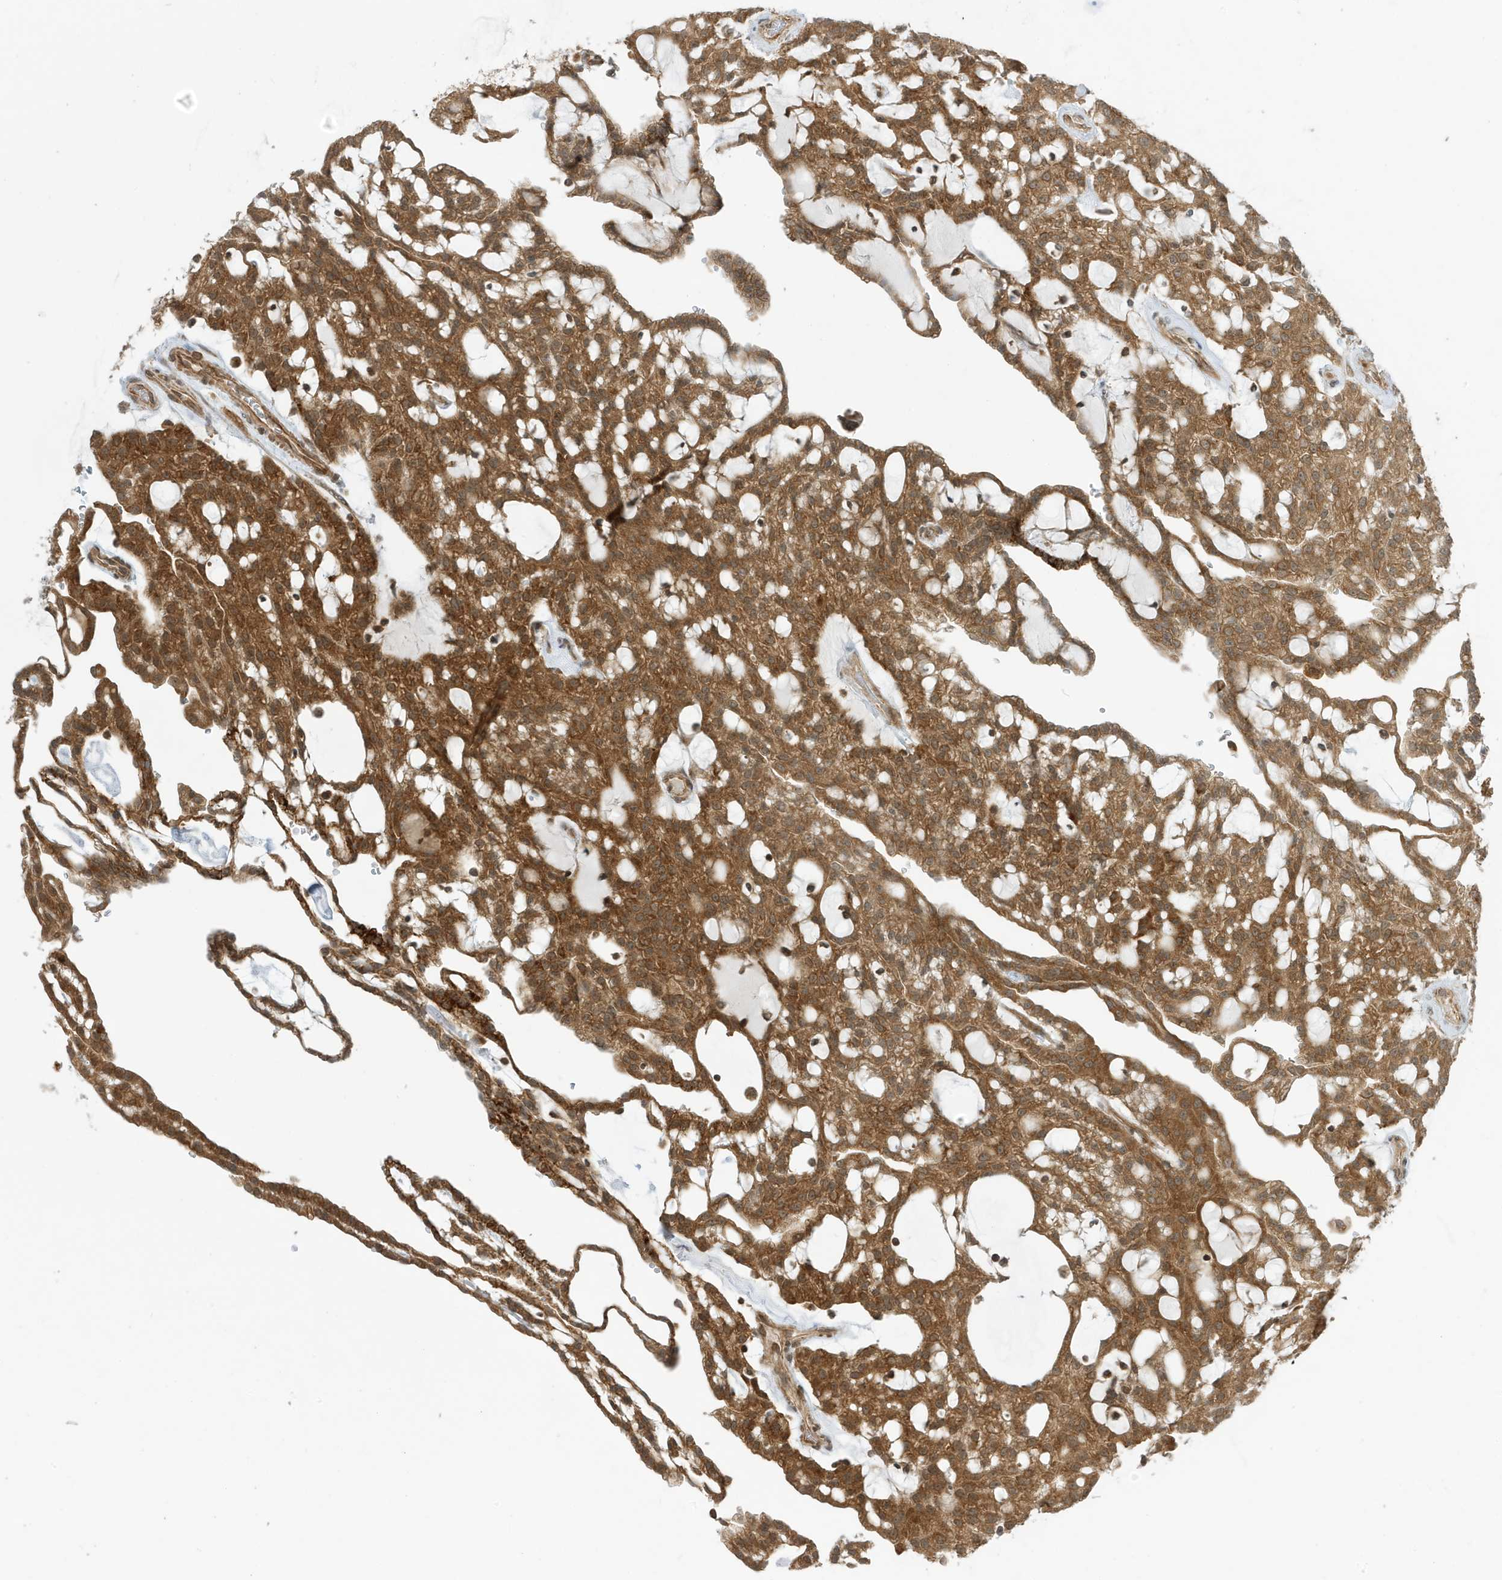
{"staining": {"intensity": "strong", "quantity": ">75%", "location": "cytoplasmic/membranous"}, "tissue": "renal cancer", "cell_type": "Tumor cells", "image_type": "cancer", "snomed": [{"axis": "morphology", "description": "Adenocarcinoma, NOS"}, {"axis": "topography", "description": "Kidney"}], "caption": "IHC histopathology image of human adenocarcinoma (renal) stained for a protein (brown), which displays high levels of strong cytoplasmic/membranous expression in about >75% of tumor cells.", "gene": "DHX36", "patient": {"sex": "male", "age": 63}}